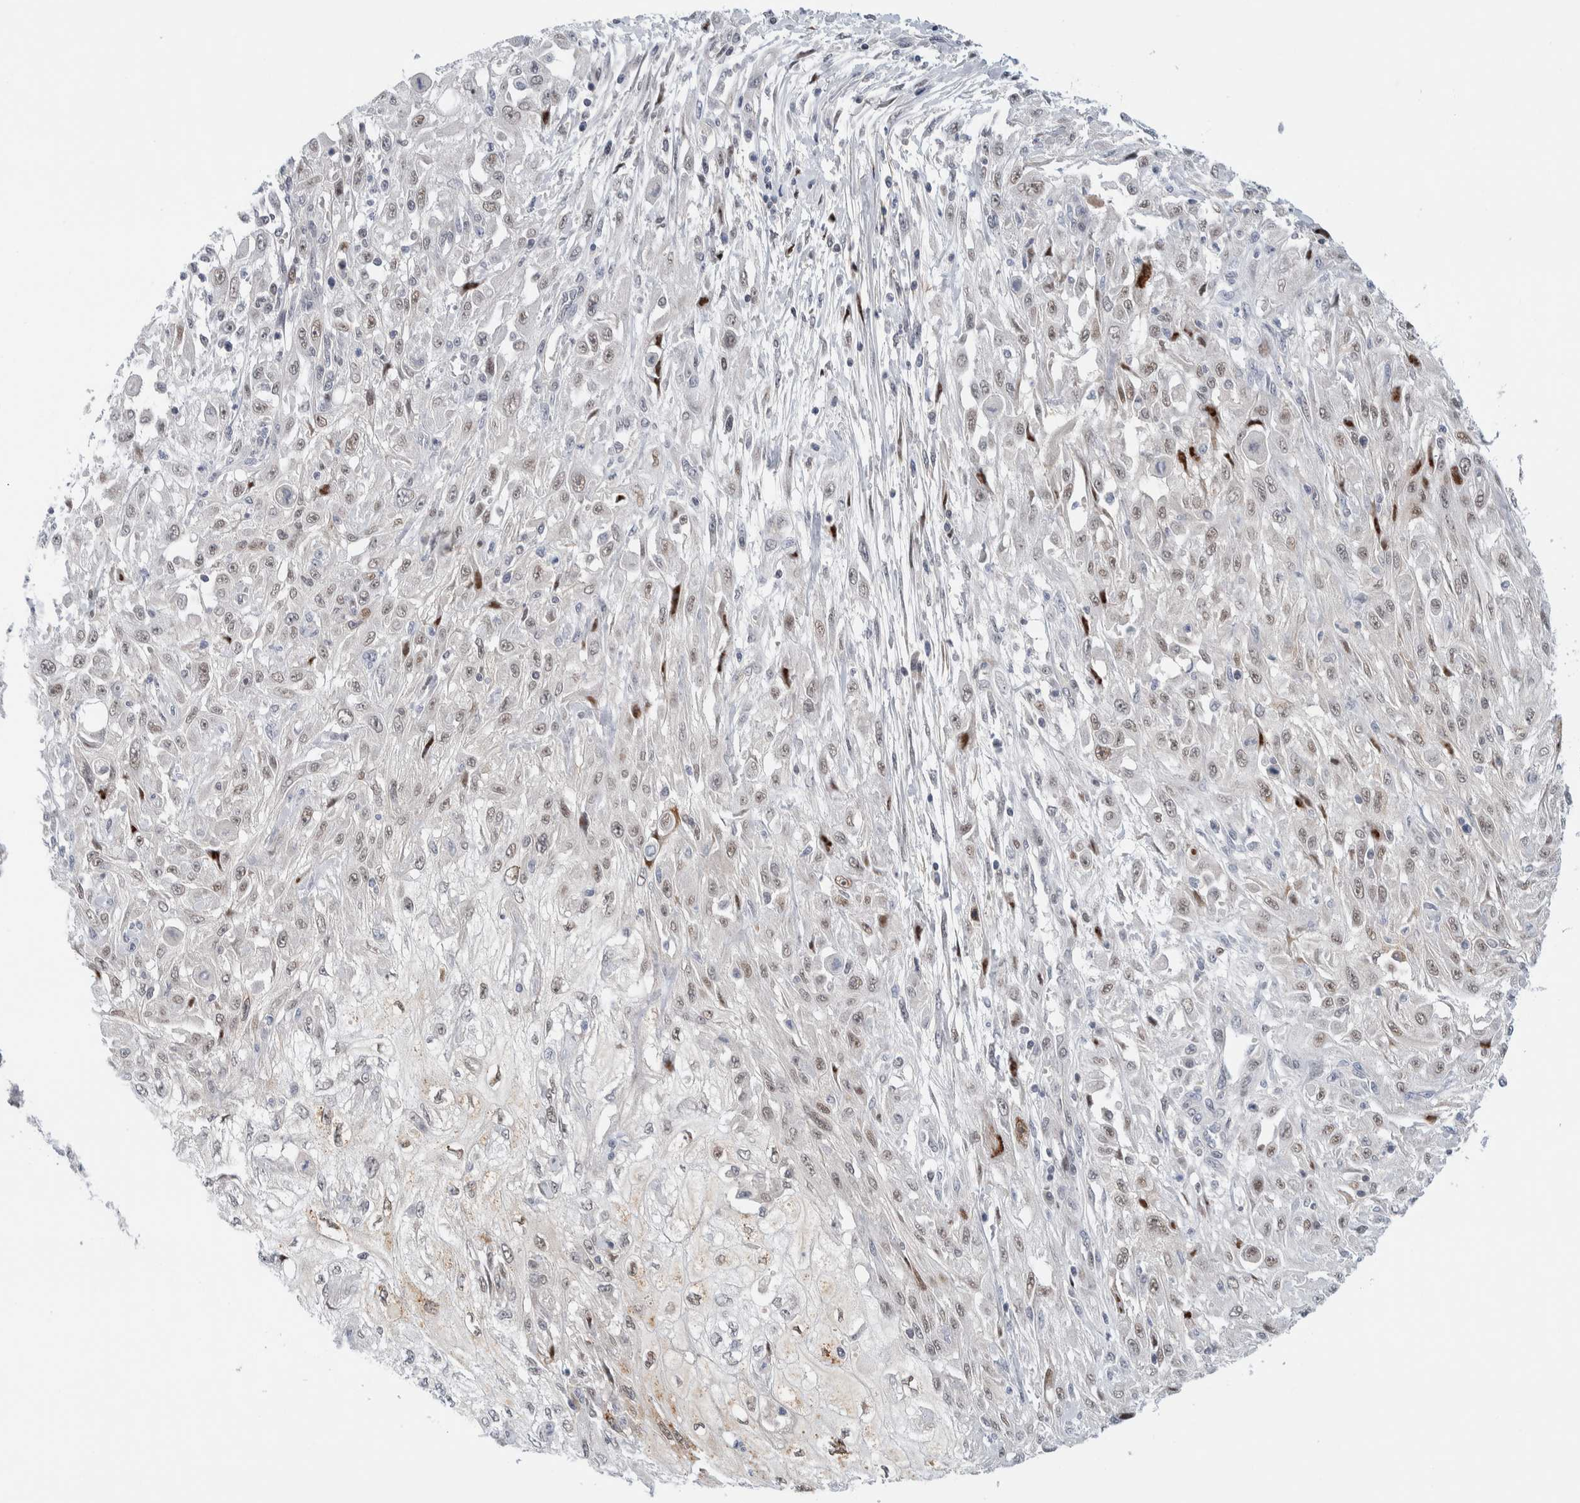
{"staining": {"intensity": "weak", "quantity": ">75%", "location": "nuclear"}, "tissue": "skin cancer", "cell_type": "Tumor cells", "image_type": "cancer", "snomed": [{"axis": "morphology", "description": "Squamous cell carcinoma, NOS"}, {"axis": "morphology", "description": "Squamous cell carcinoma, metastatic, NOS"}, {"axis": "topography", "description": "Skin"}, {"axis": "topography", "description": "Lymph node"}], "caption": "The histopathology image displays staining of skin metastatic squamous cell carcinoma, revealing weak nuclear protein staining (brown color) within tumor cells.", "gene": "NCR3LG1", "patient": {"sex": "male", "age": 75}}